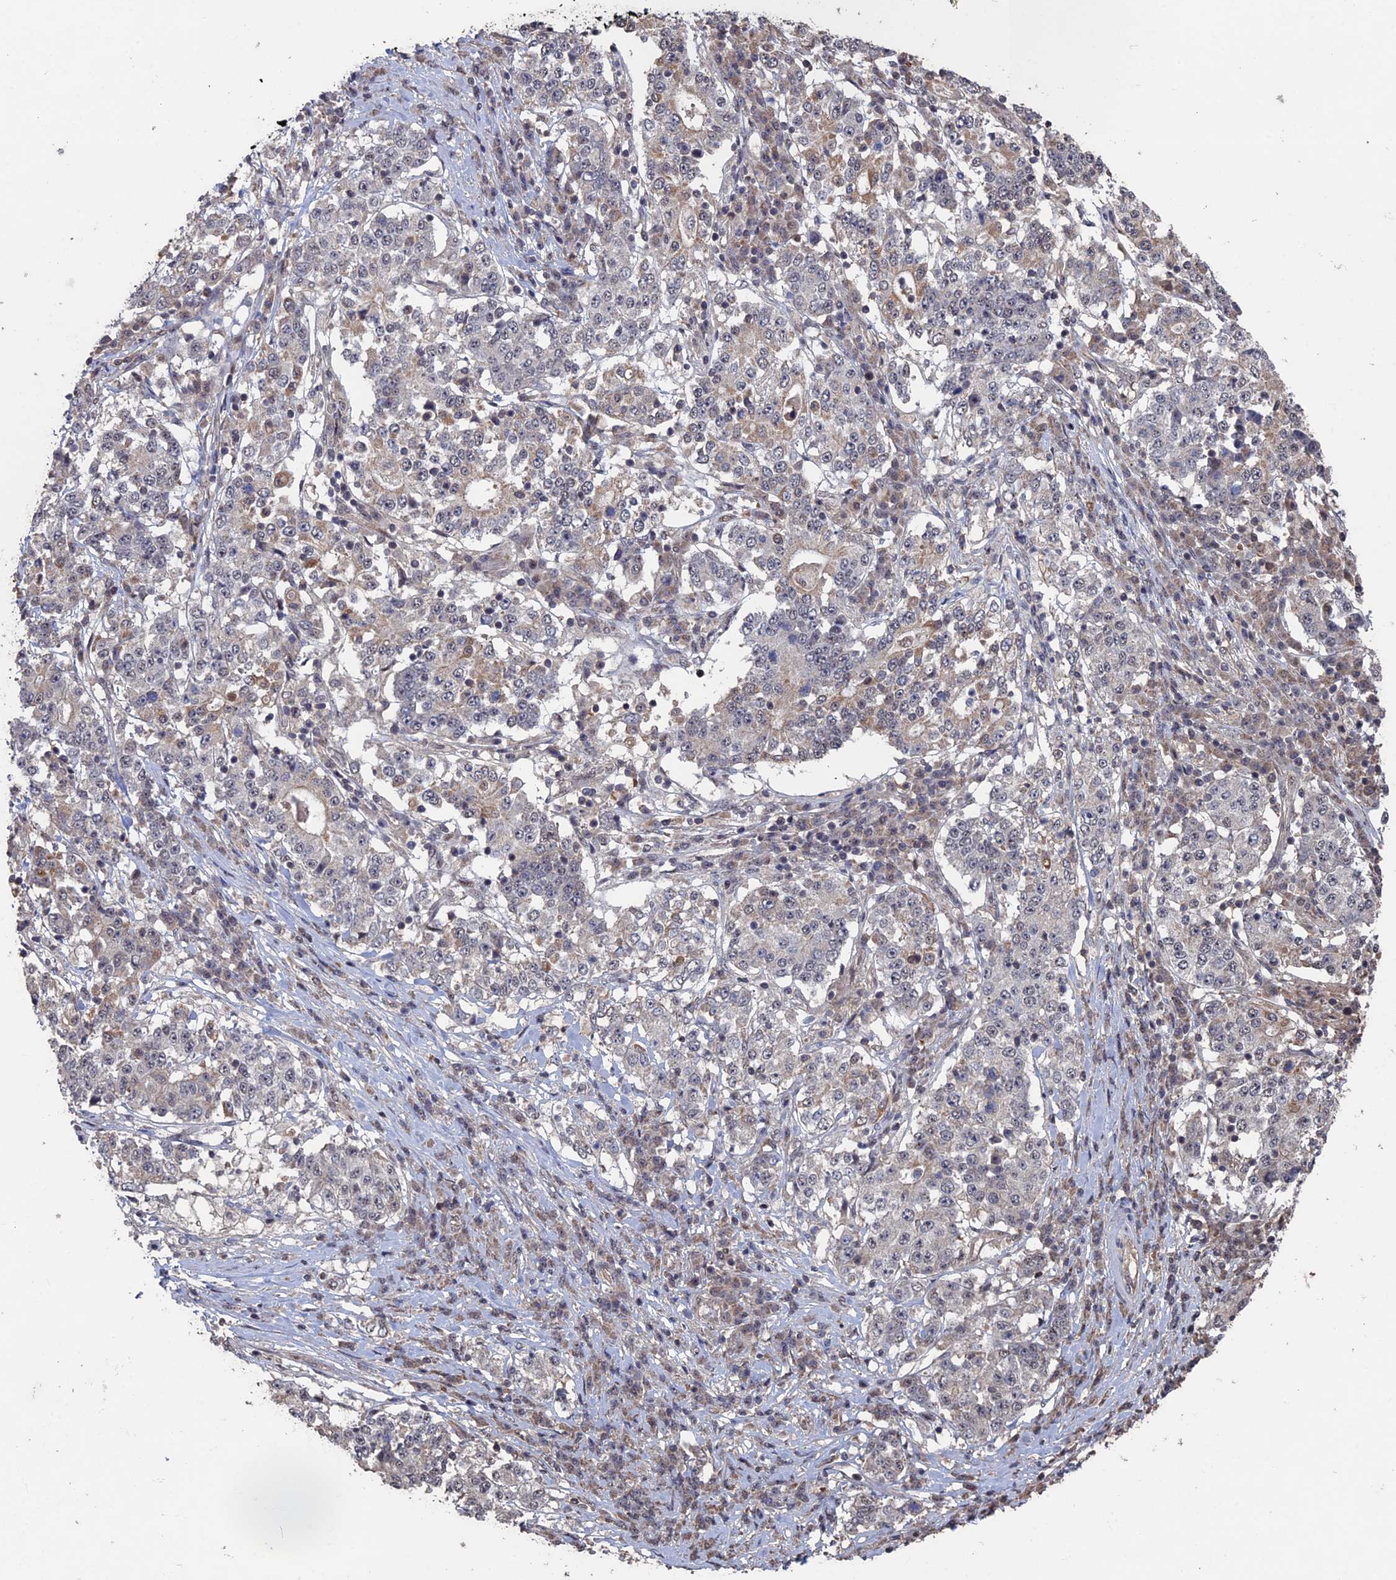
{"staining": {"intensity": "negative", "quantity": "none", "location": "none"}, "tissue": "stomach cancer", "cell_type": "Tumor cells", "image_type": "cancer", "snomed": [{"axis": "morphology", "description": "Adenocarcinoma, NOS"}, {"axis": "topography", "description": "Stomach"}], "caption": "The histopathology image displays no significant staining in tumor cells of stomach adenocarcinoma.", "gene": "KIAA1328", "patient": {"sex": "male", "age": 59}}